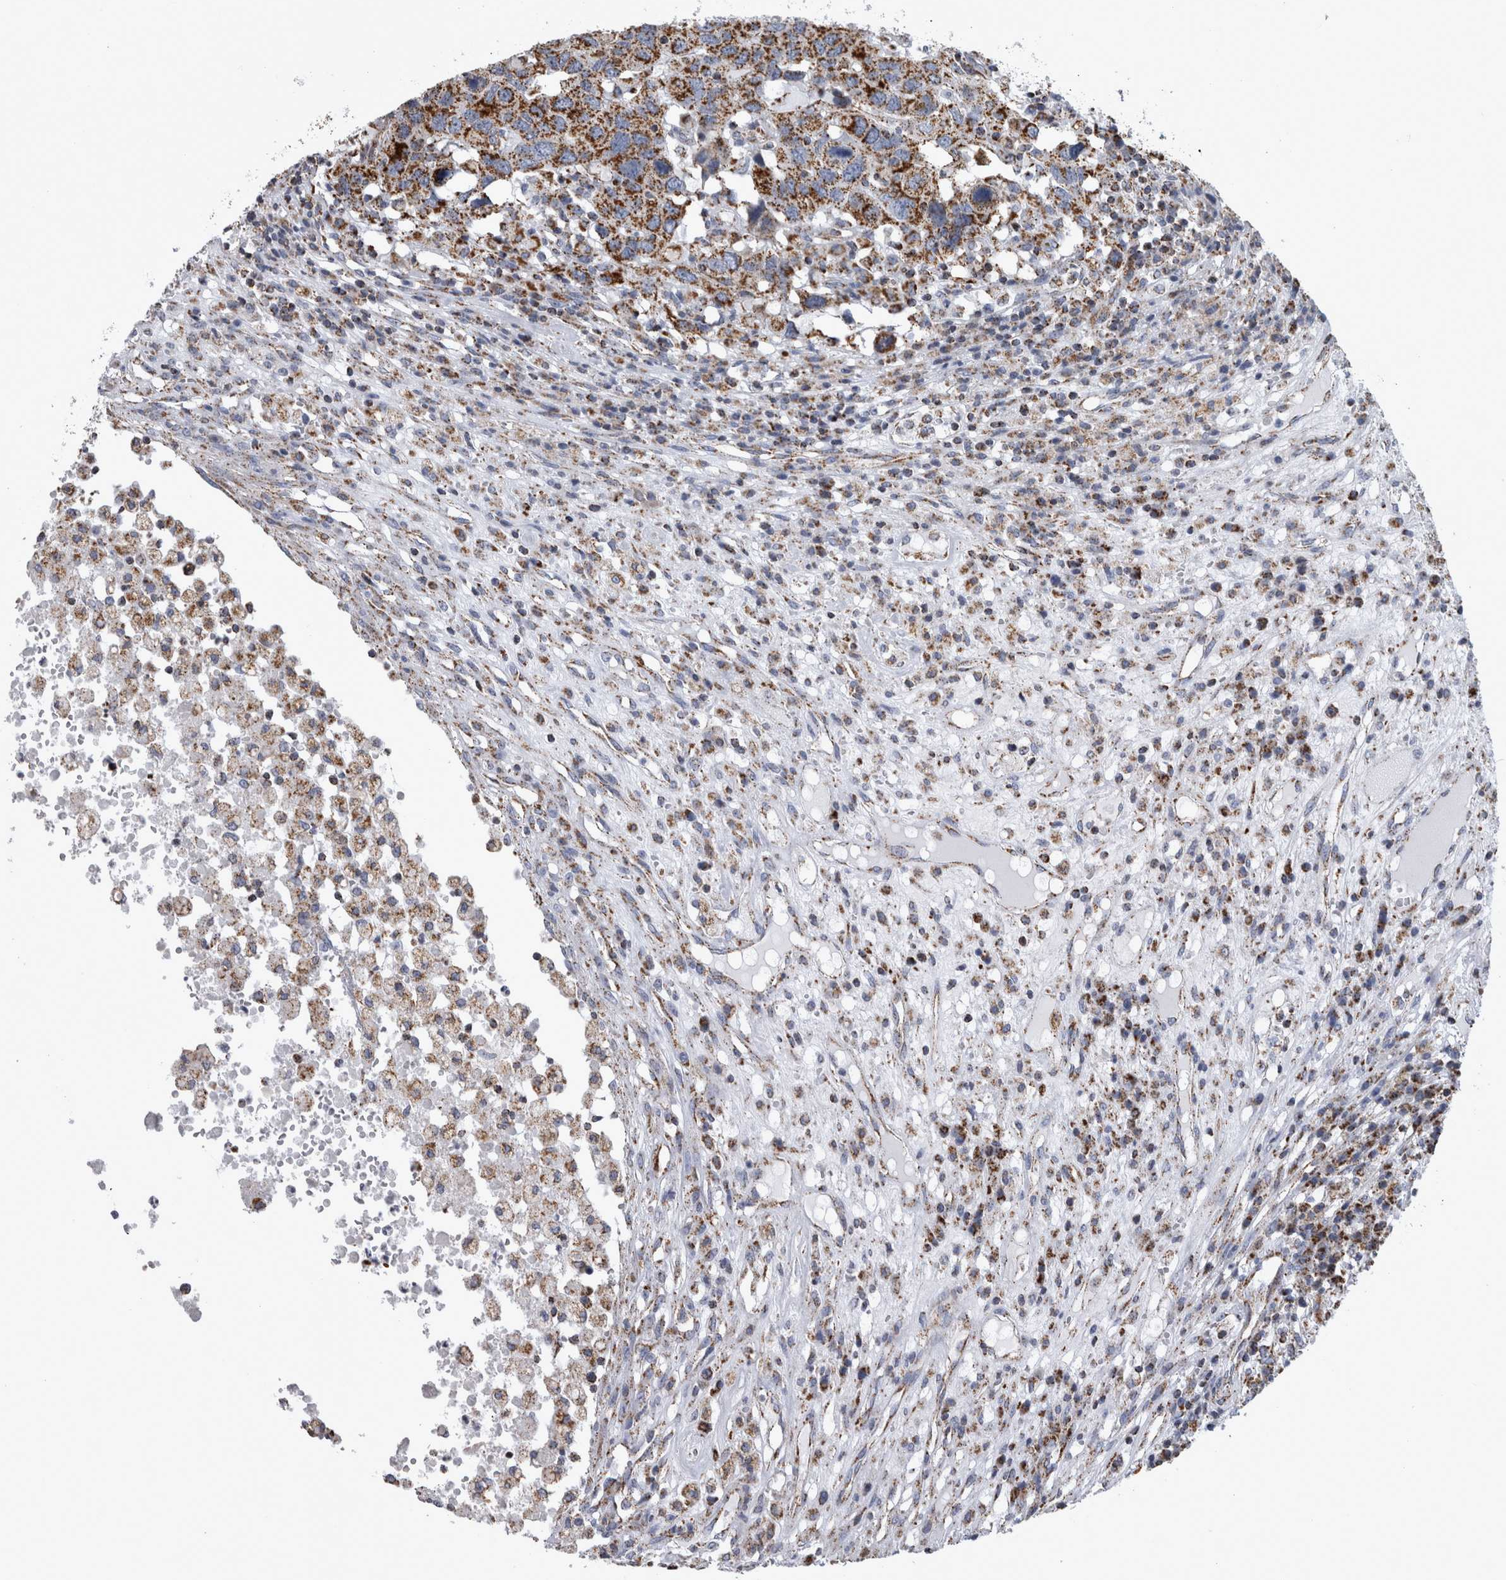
{"staining": {"intensity": "moderate", "quantity": ">75%", "location": "cytoplasmic/membranous"}, "tissue": "head and neck cancer", "cell_type": "Tumor cells", "image_type": "cancer", "snomed": [{"axis": "morphology", "description": "Squamous cell carcinoma, NOS"}, {"axis": "topography", "description": "Head-Neck"}], "caption": "Protein expression analysis of squamous cell carcinoma (head and neck) reveals moderate cytoplasmic/membranous staining in about >75% of tumor cells. (Brightfield microscopy of DAB IHC at high magnification).", "gene": "MDH2", "patient": {"sex": "male", "age": 66}}